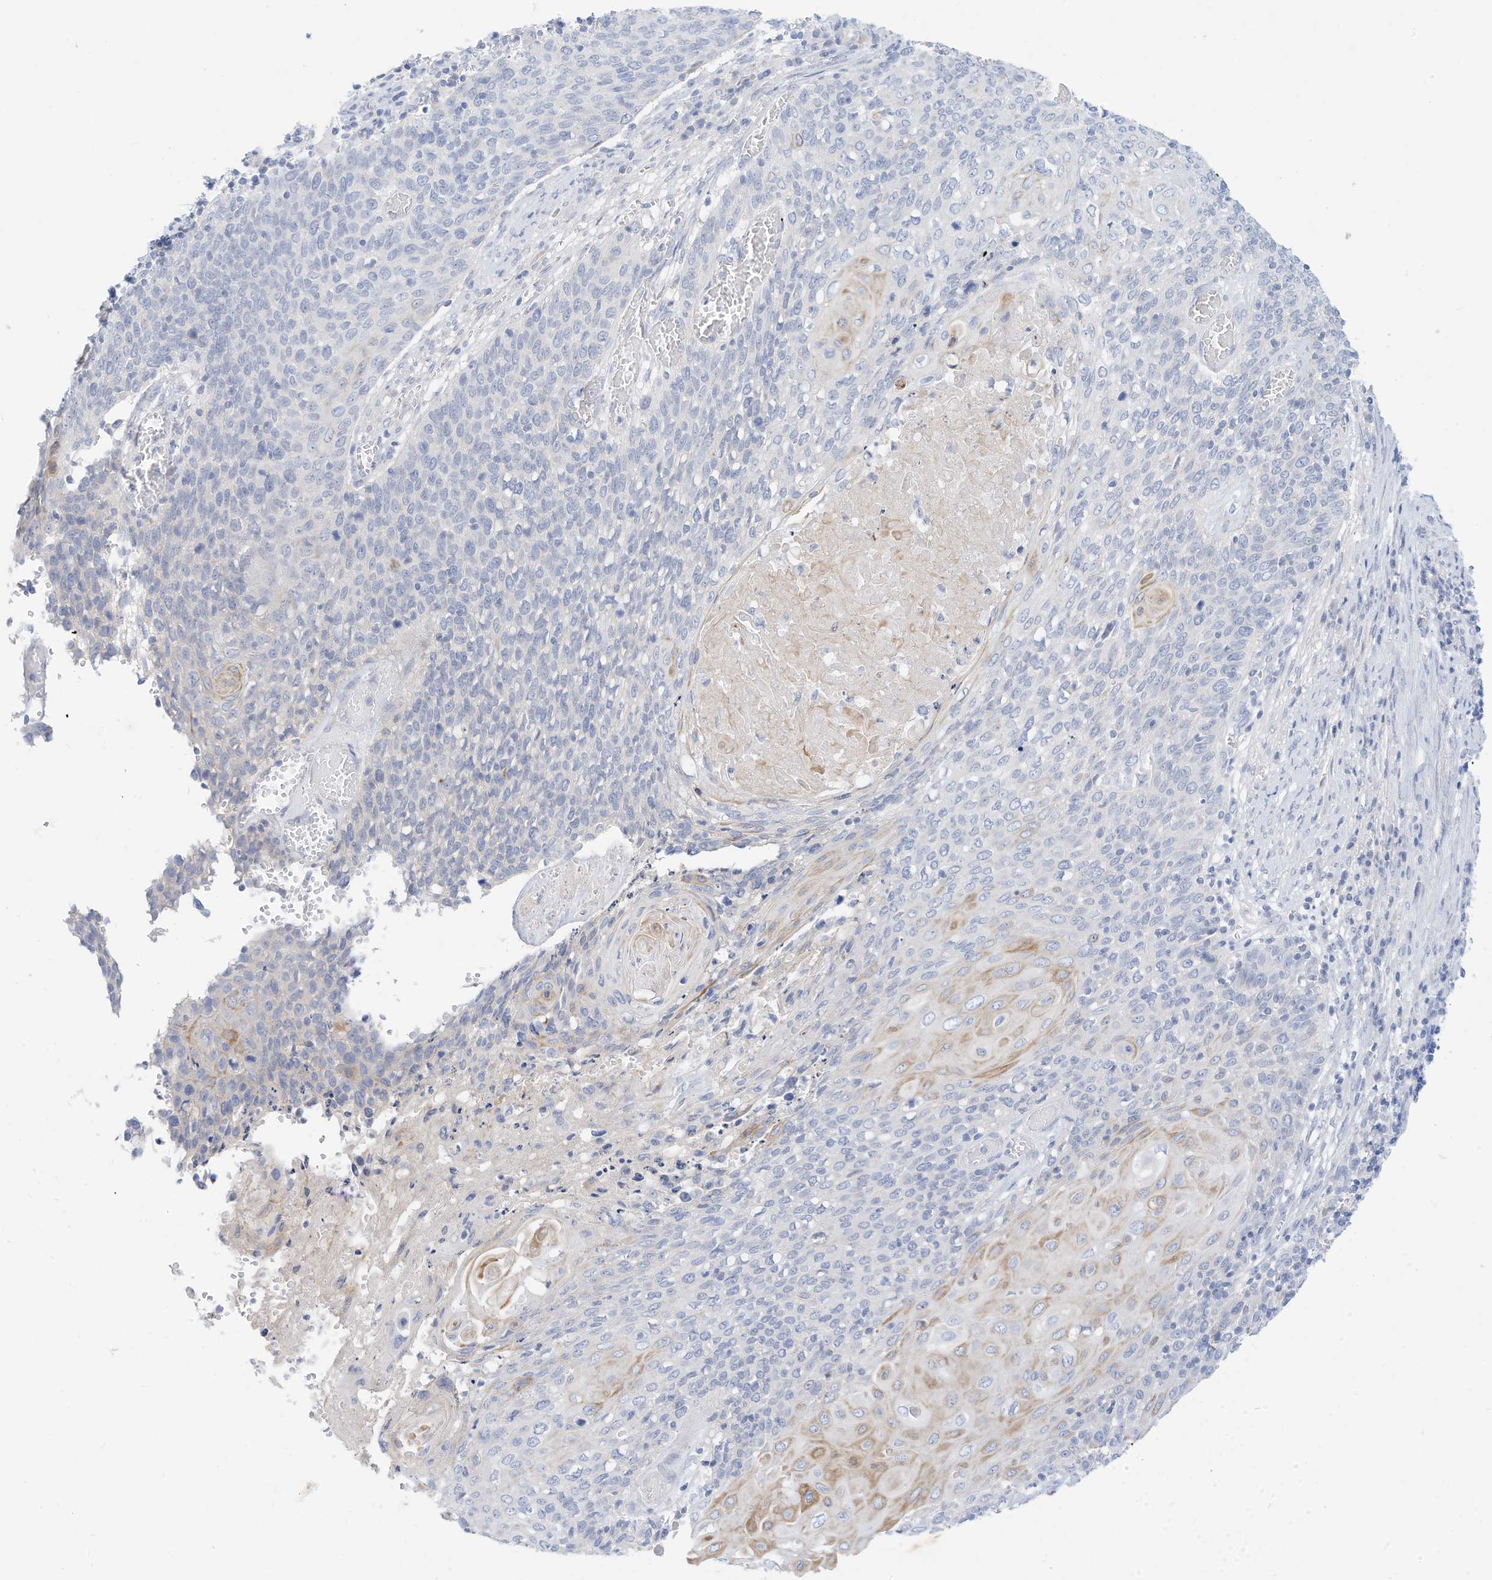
{"staining": {"intensity": "moderate", "quantity": "<25%", "location": "cytoplasmic/membranous"}, "tissue": "cervical cancer", "cell_type": "Tumor cells", "image_type": "cancer", "snomed": [{"axis": "morphology", "description": "Squamous cell carcinoma, NOS"}, {"axis": "topography", "description": "Cervix"}], "caption": "Immunohistochemistry histopathology image of neoplastic tissue: cervical squamous cell carcinoma stained using immunohistochemistry (IHC) demonstrates low levels of moderate protein expression localized specifically in the cytoplasmic/membranous of tumor cells, appearing as a cytoplasmic/membranous brown color.", "gene": "SPOCD1", "patient": {"sex": "female", "age": 39}}